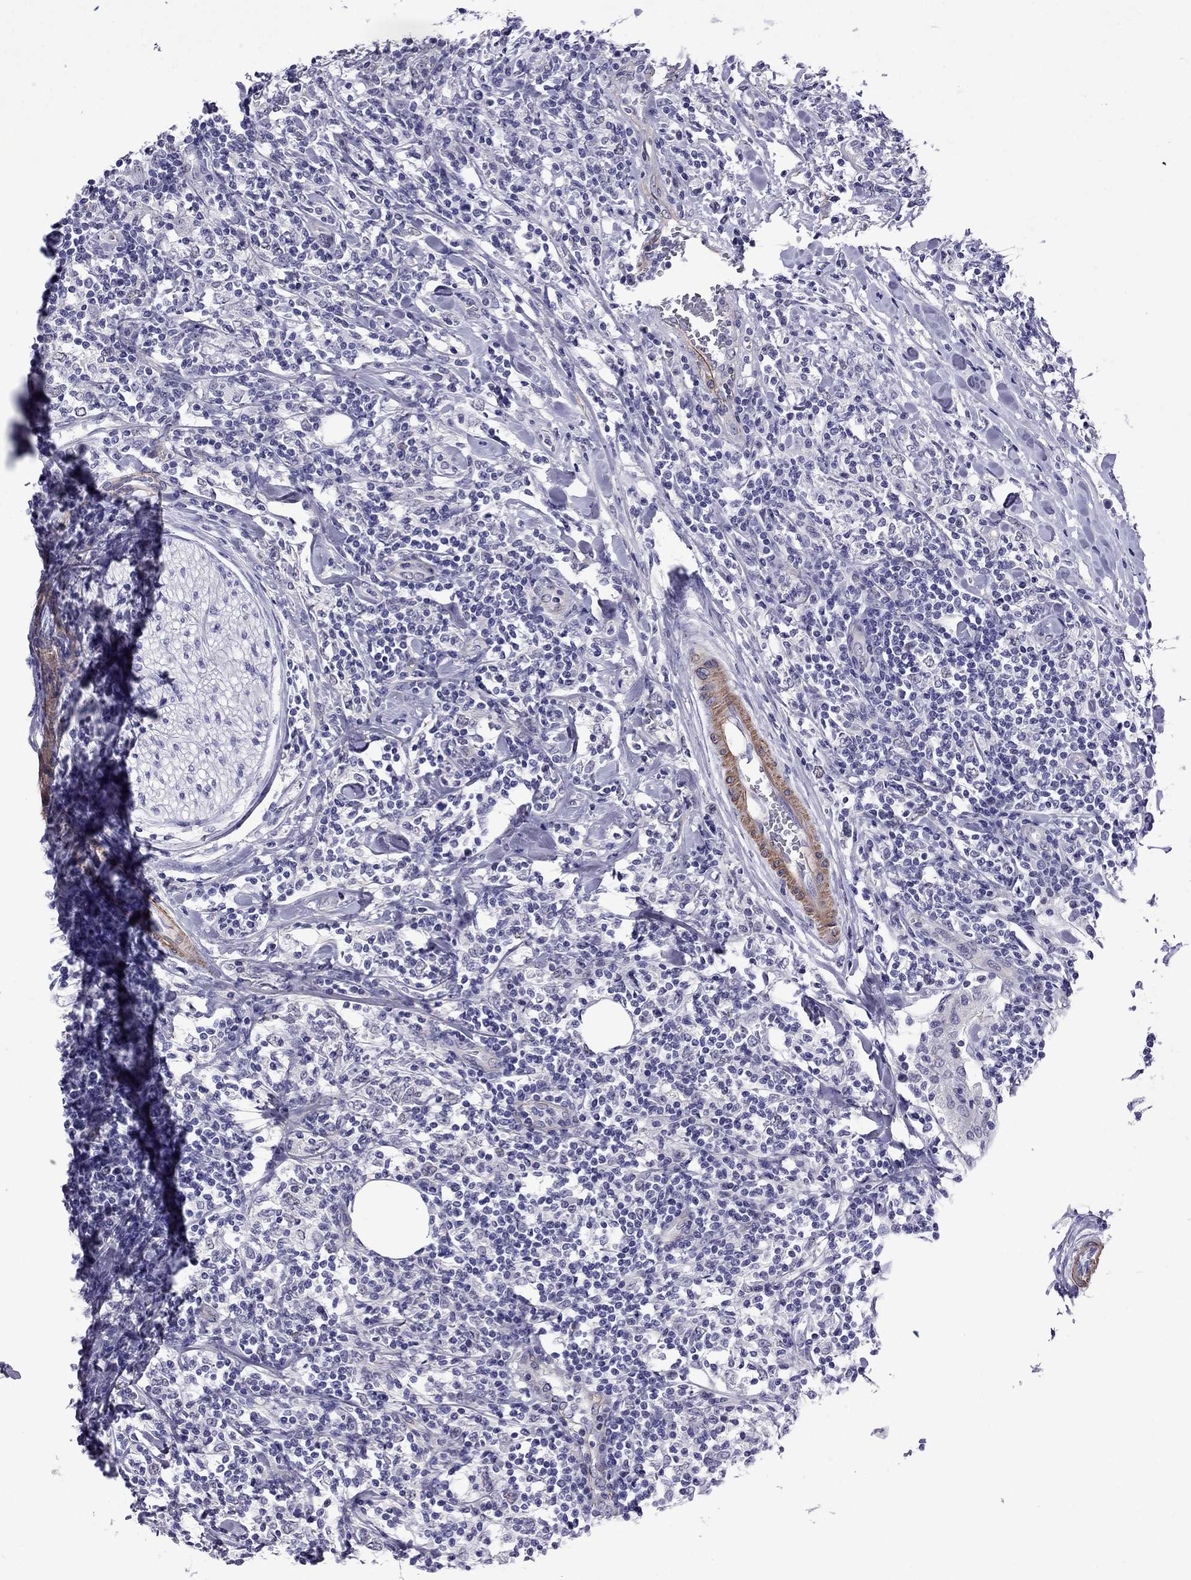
{"staining": {"intensity": "negative", "quantity": "none", "location": "none"}, "tissue": "lymphoma", "cell_type": "Tumor cells", "image_type": "cancer", "snomed": [{"axis": "morphology", "description": "Malignant lymphoma, non-Hodgkin's type, High grade"}, {"axis": "topography", "description": "Lymph node"}], "caption": "Micrograph shows no significant protein positivity in tumor cells of lymphoma.", "gene": "CHRNA5", "patient": {"sex": "female", "age": 84}}